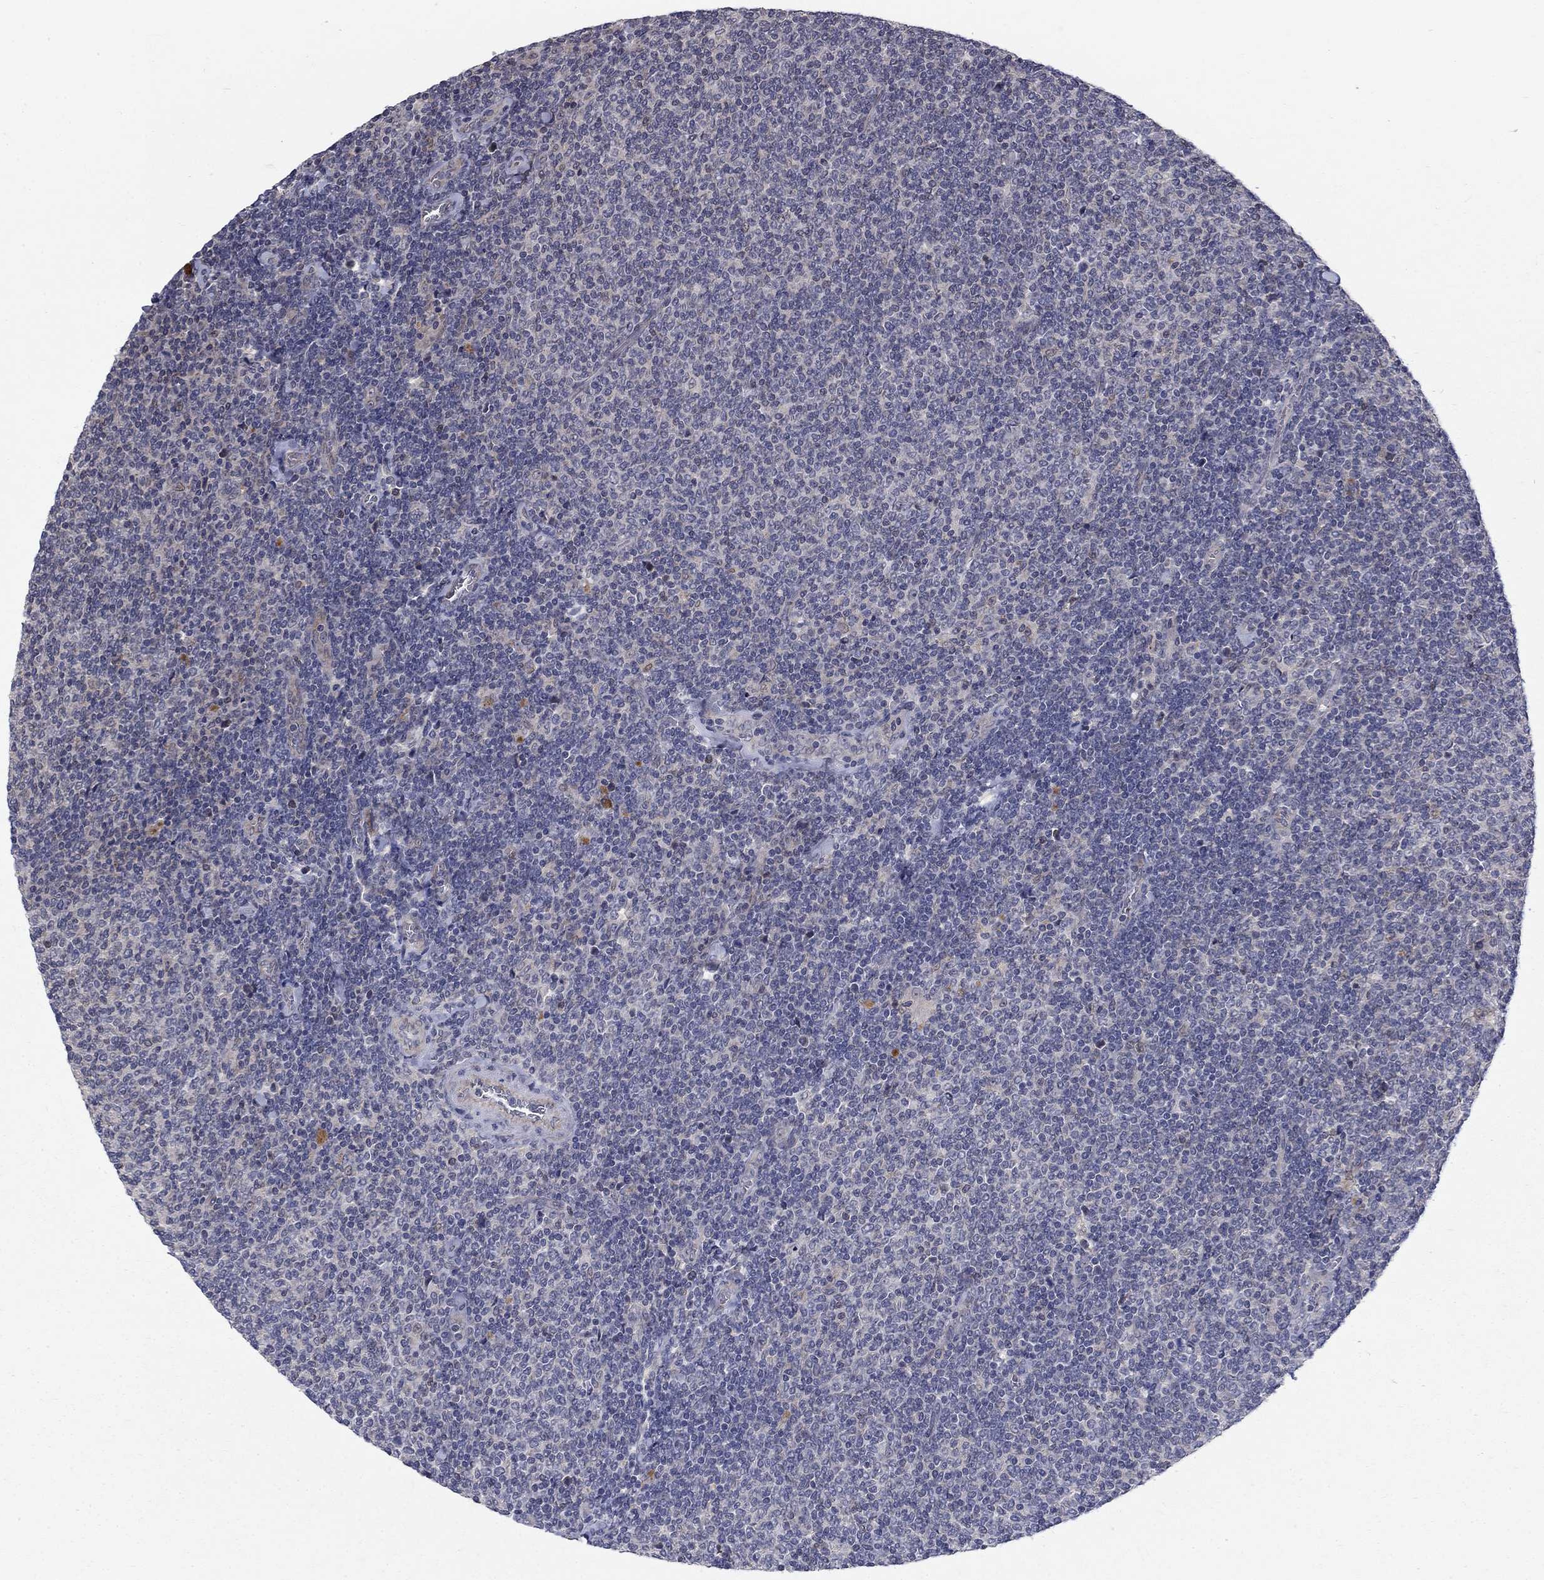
{"staining": {"intensity": "negative", "quantity": "none", "location": "none"}, "tissue": "lymphoma", "cell_type": "Tumor cells", "image_type": "cancer", "snomed": [{"axis": "morphology", "description": "Malignant lymphoma, non-Hodgkin's type, Low grade"}, {"axis": "topography", "description": "Lymph node"}], "caption": "The immunohistochemistry (IHC) photomicrograph has no significant staining in tumor cells of malignant lymphoma, non-Hodgkin's type (low-grade) tissue.", "gene": "FAM3B", "patient": {"sex": "male", "age": 52}}